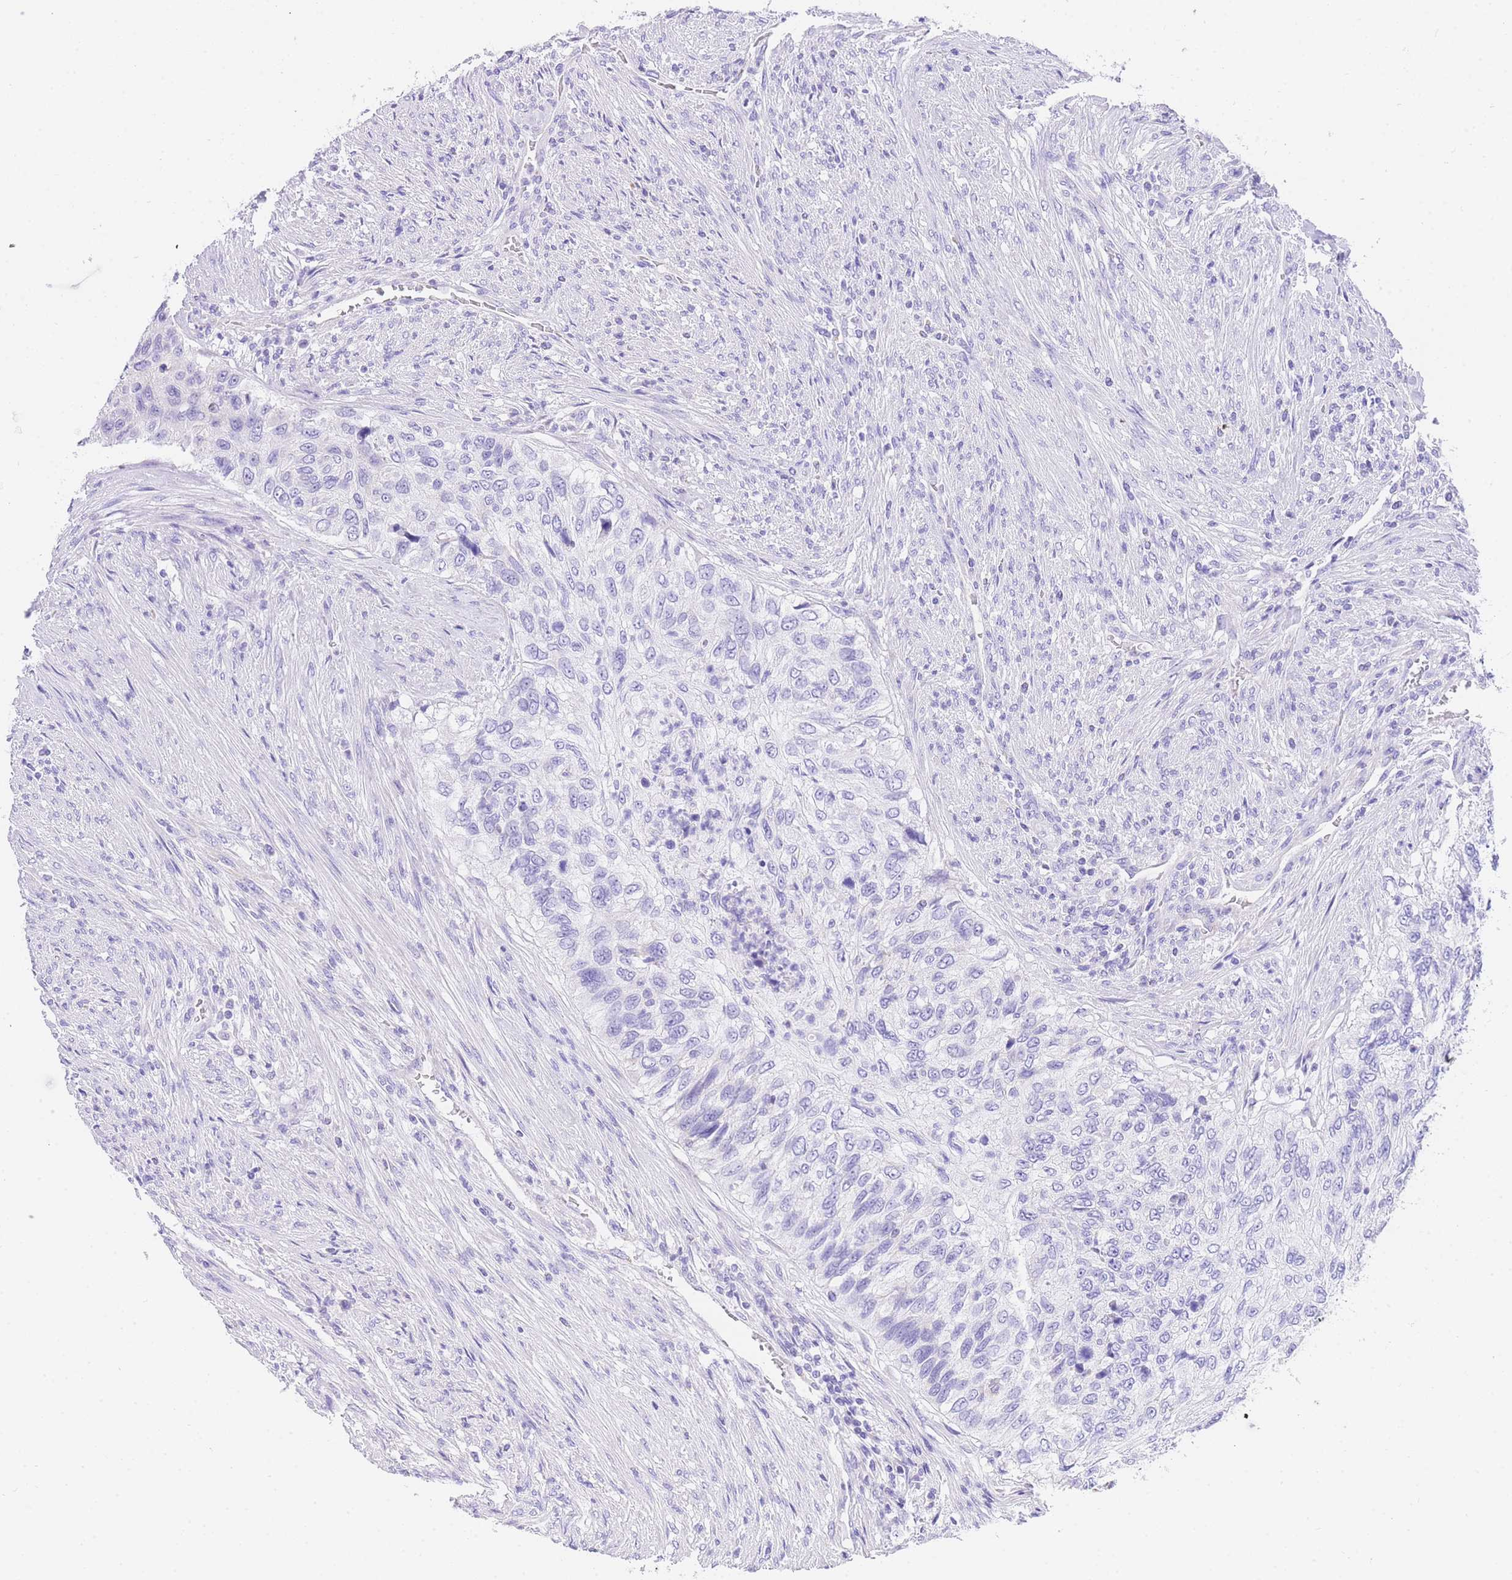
{"staining": {"intensity": "negative", "quantity": "none", "location": "none"}, "tissue": "urothelial cancer", "cell_type": "Tumor cells", "image_type": "cancer", "snomed": [{"axis": "morphology", "description": "Urothelial carcinoma, High grade"}, {"axis": "topography", "description": "Urinary bladder"}], "caption": "High-grade urothelial carcinoma stained for a protein using IHC demonstrates no expression tumor cells.", "gene": "NKD2", "patient": {"sex": "female", "age": 60}}